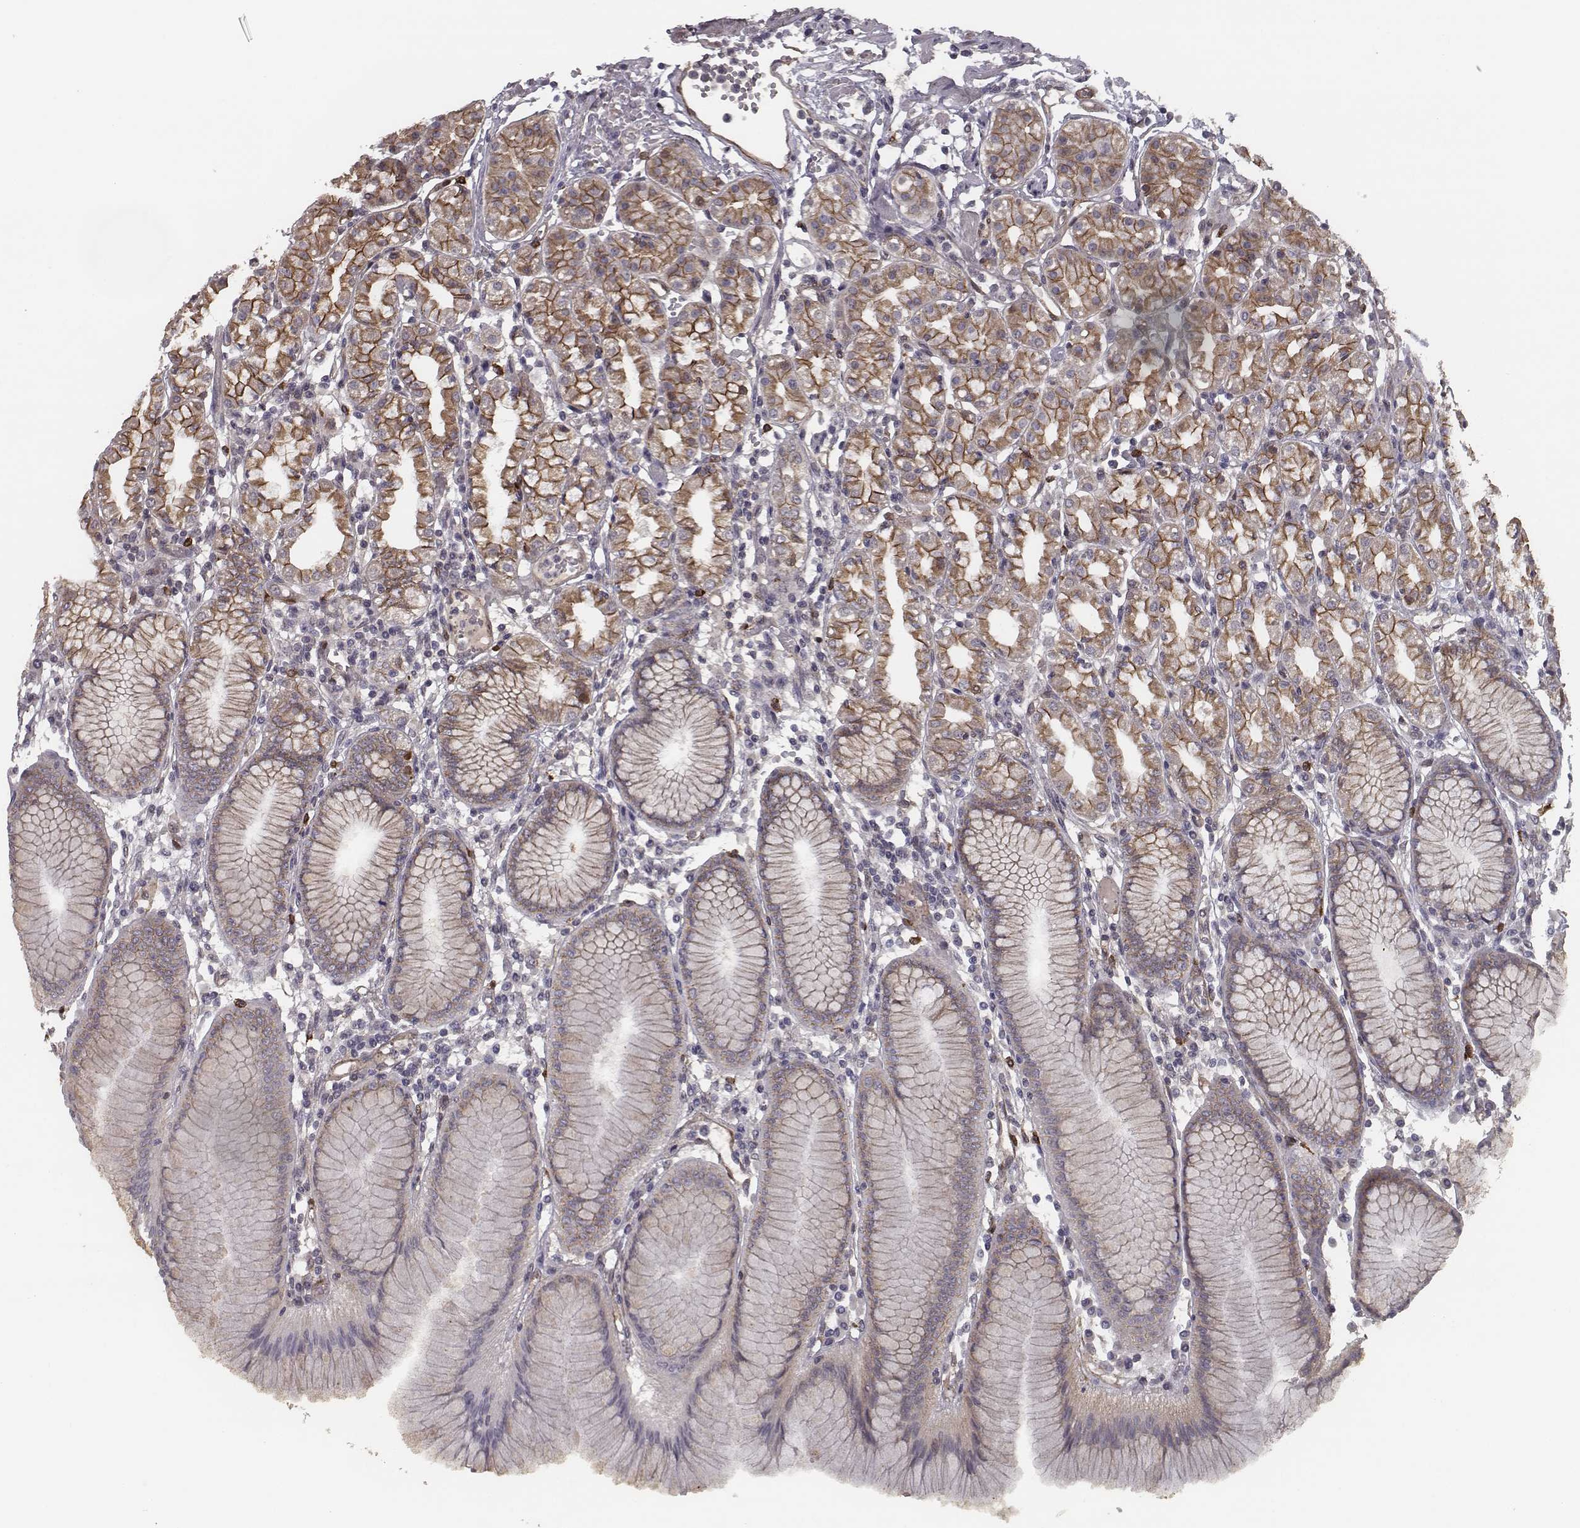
{"staining": {"intensity": "moderate", "quantity": ">75%", "location": "cytoplasmic/membranous"}, "tissue": "stomach", "cell_type": "Glandular cells", "image_type": "normal", "snomed": [{"axis": "morphology", "description": "Normal tissue, NOS"}, {"axis": "topography", "description": "Skeletal muscle"}, {"axis": "topography", "description": "Stomach"}], "caption": "Protein analysis of unremarkable stomach reveals moderate cytoplasmic/membranous positivity in about >75% of glandular cells.", "gene": "ISYNA1", "patient": {"sex": "female", "age": 57}}